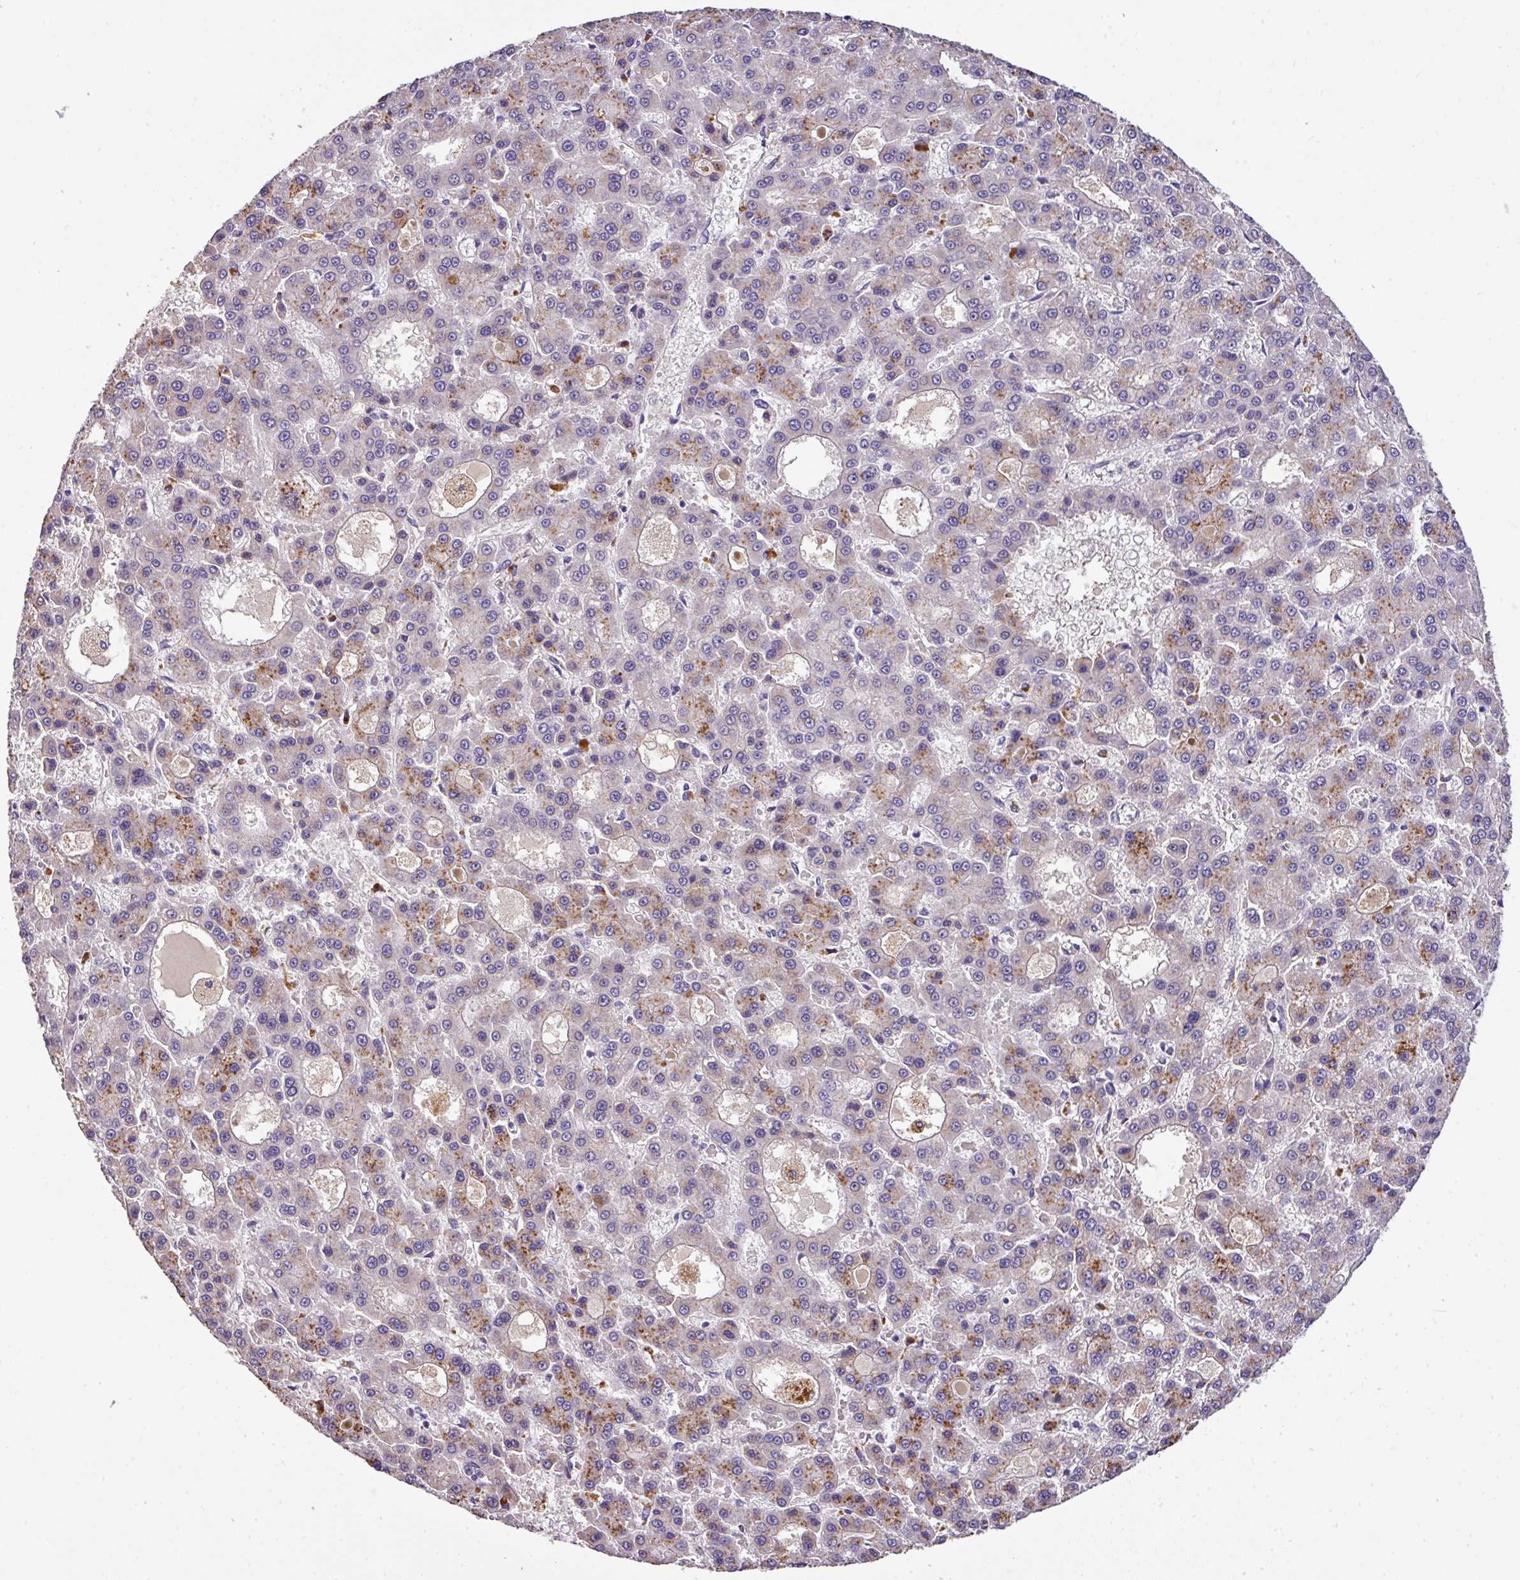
{"staining": {"intensity": "moderate", "quantity": "25%-75%", "location": "cytoplasmic/membranous"}, "tissue": "liver cancer", "cell_type": "Tumor cells", "image_type": "cancer", "snomed": [{"axis": "morphology", "description": "Carcinoma, Hepatocellular, NOS"}, {"axis": "topography", "description": "Liver"}], "caption": "Hepatocellular carcinoma (liver) stained for a protein displays moderate cytoplasmic/membranous positivity in tumor cells.", "gene": "ANXA2R", "patient": {"sex": "male", "age": 70}}